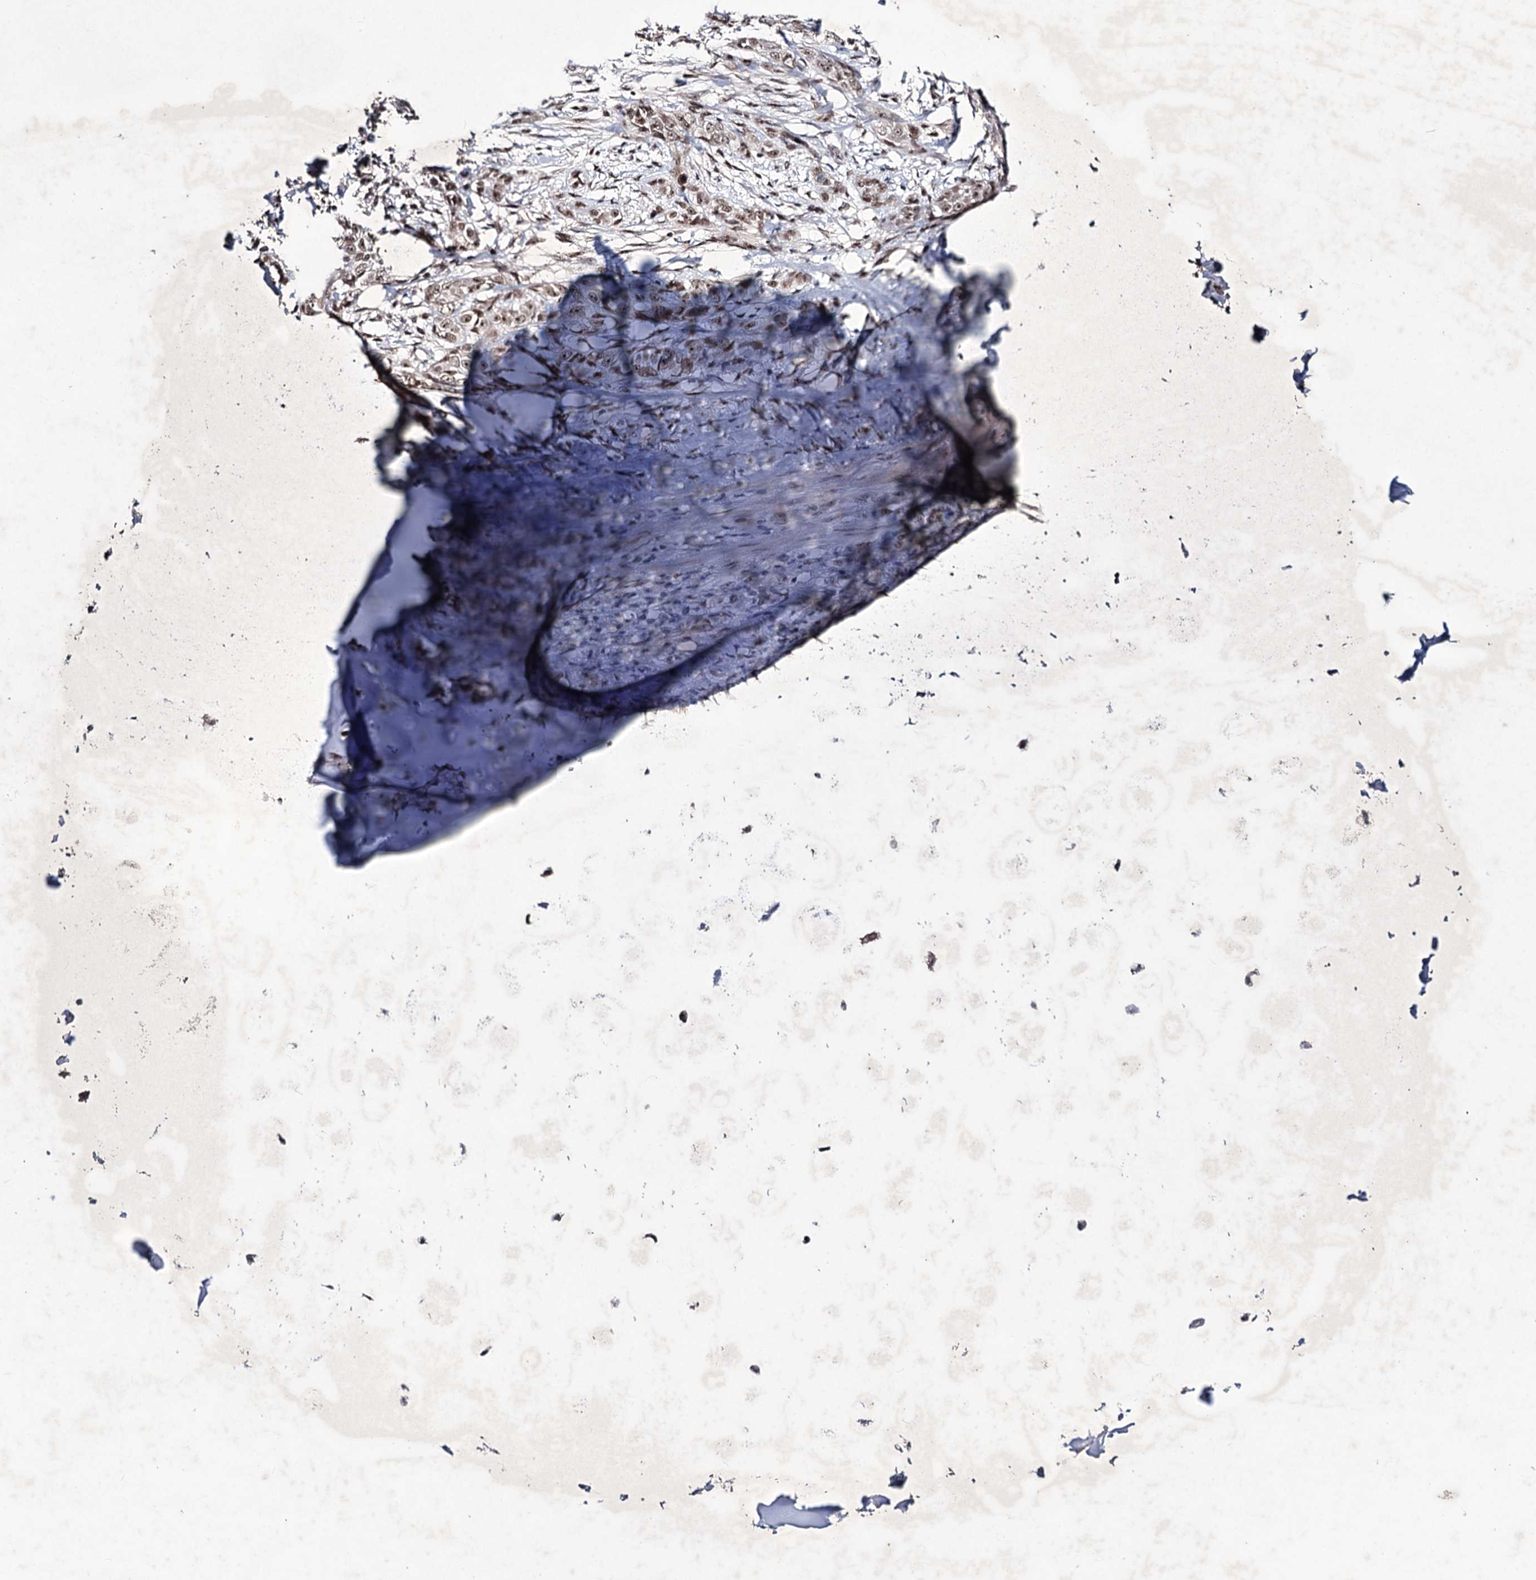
{"staining": {"intensity": "negative", "quantity": "none", "location": "none"}, "tissue": "adipose tissue", "cell_type": "Adipocytes", "image_type": "normal", "snomed": [{"axis": "morphology", "description": "Normal tissue, NOS"}, {"axis": "morphology", "description": "Basal cell carcinoma"}, {"axis": "topography", "description": "Cartilage tissue"}, {"axis": "topography", "description": "Nasopharynx"}, {"axis": "topography", "description": "Oral tissue"}], "caption": "This is a photomicrograph of immunohistochemistry staining of unremarkable adipose tissue, which shows no staining in adipocytes. (Stains: DAB IHC with hematoxylin counter stain, Microscopy: brightfield microscopy at high magnification).", "gene": "VGLL4", "patient": {"sex": "female", "age": 77}}